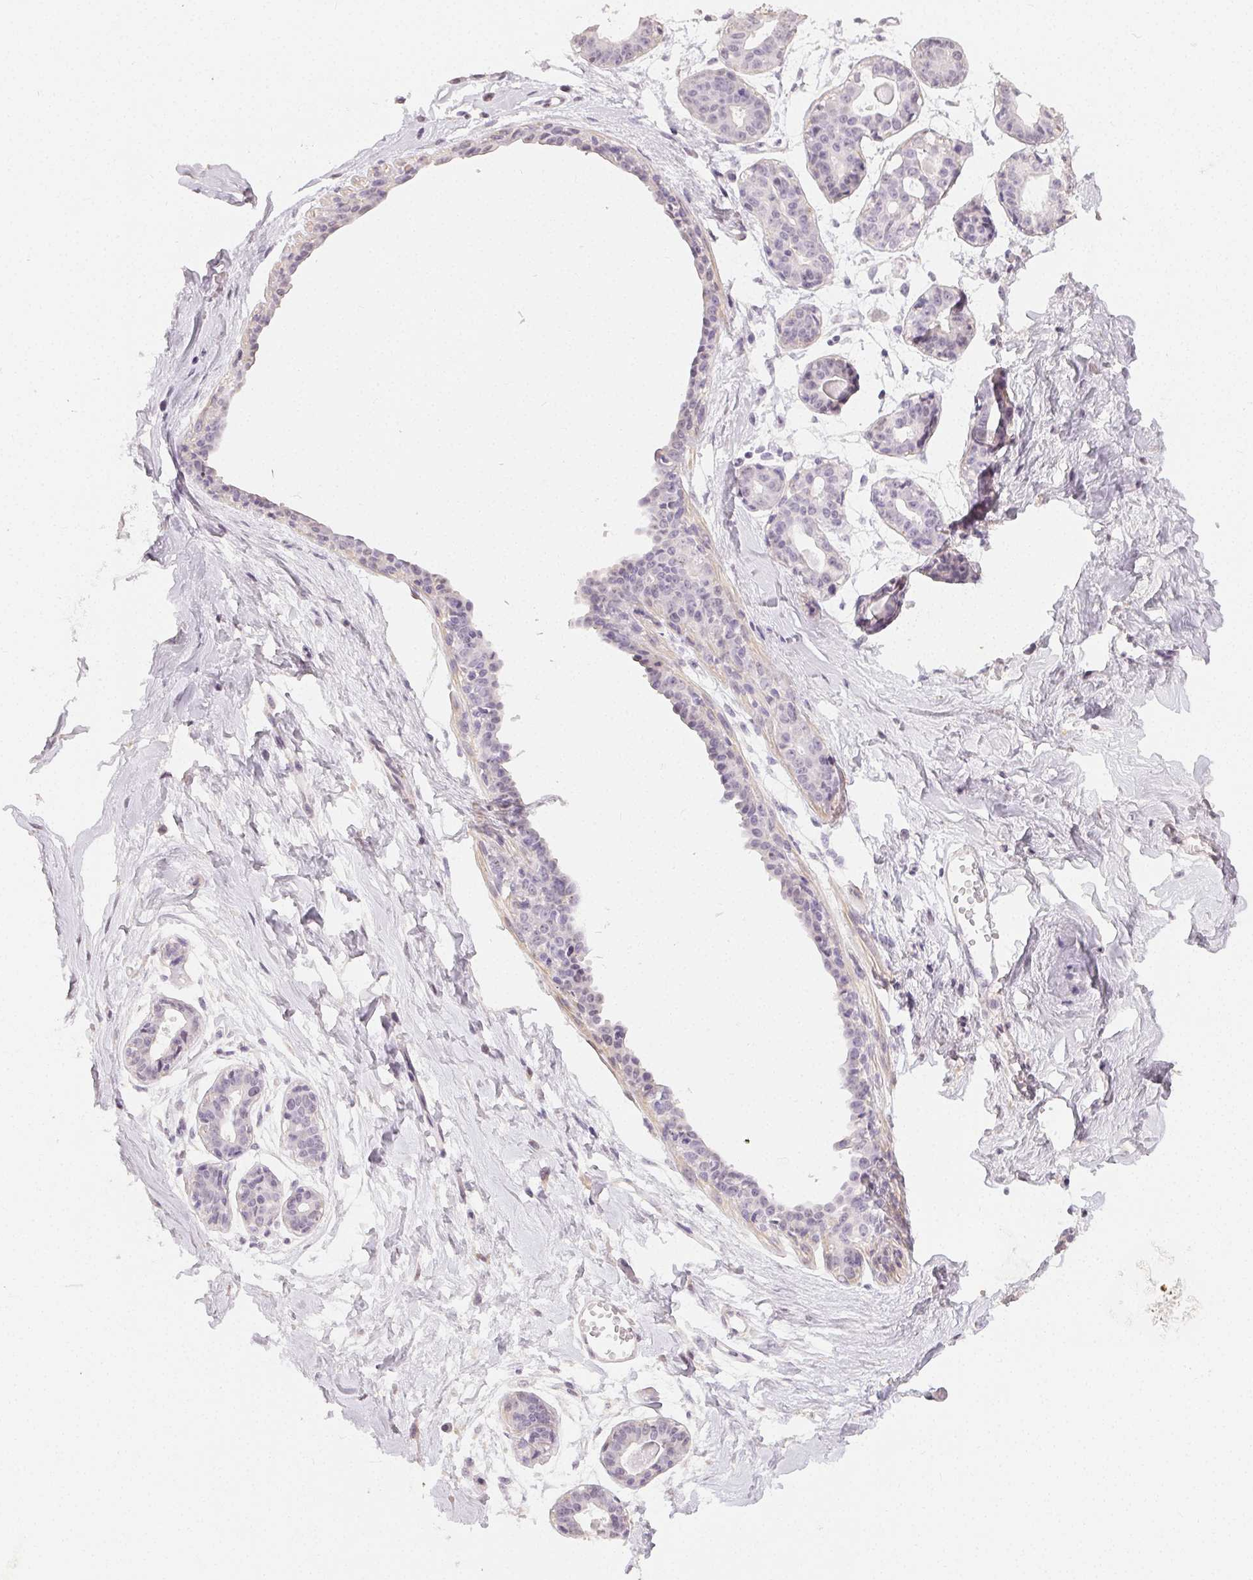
{"staining": {"intensity": "negative", "quantity": "none", "location": "none"}, "tissue": "breast", "cell_type": "Adipocytes", "image_type": "normal", "snomed": [{"axis": "morphology", "description": "Normal tissue, NOS"}, {"axis": "topography", "description": "Breast"}], "caption": "Breast stained for a protein using immunohistochemistry demonstrates no expression adipocytes.", "gene": "TMEM174", "patient": {"sex": "female", "age": 45}}